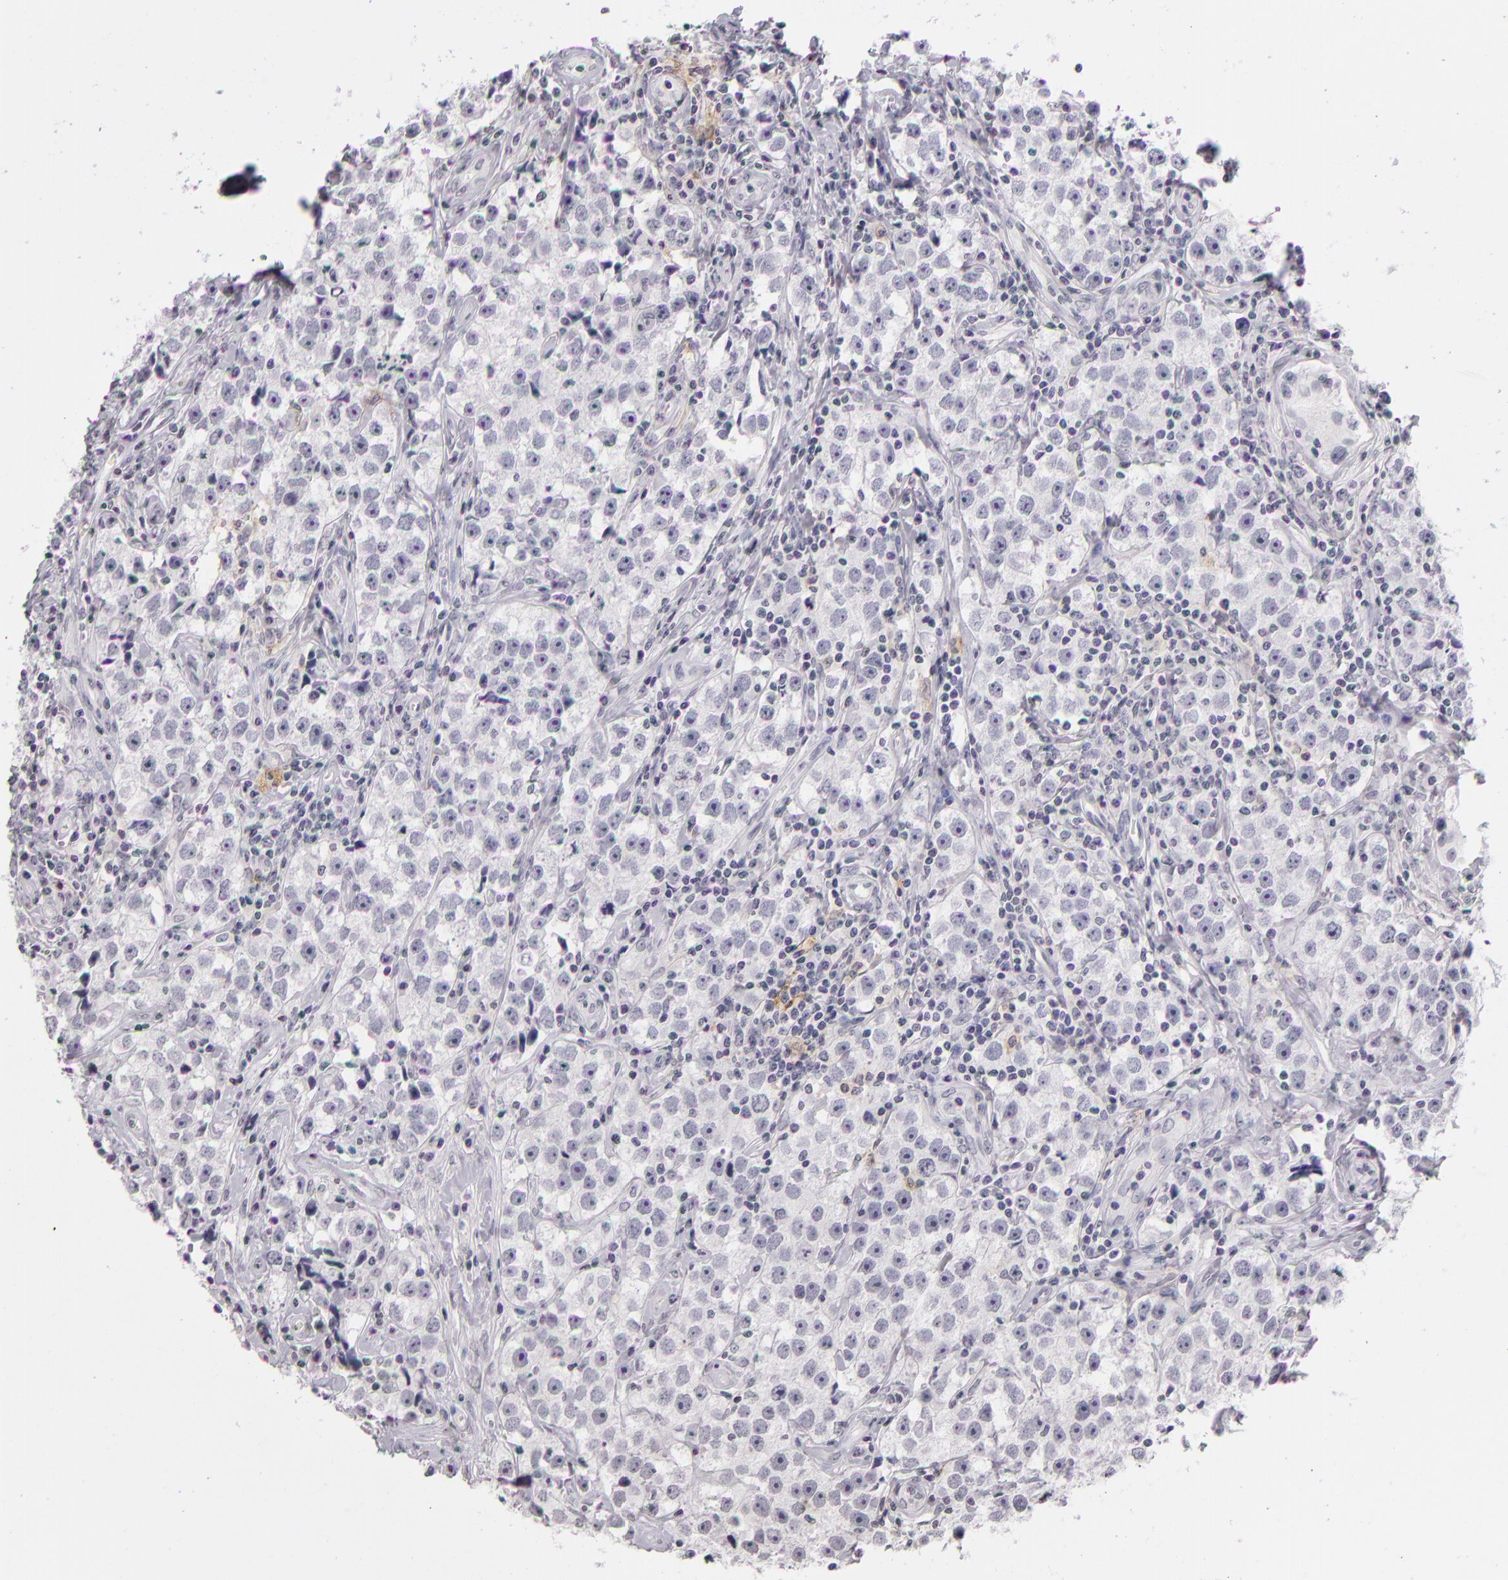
{"staining": {"intensity": "negative", "quantity": "none", "location": "none"}, "tissue": "testis cancer", "cell_type": "Tumor cells", "image_type": "cancer", "snomed": [{"axis": "morphology", "description": "Seminoma, NOS"}, {"axis": "topography", "description": "Testis"}], "caption": "Tumor cells show no significant protein expression in testis seminoma.", "gene": "CD40", "patient": {"sex": "male", "age": 32}}